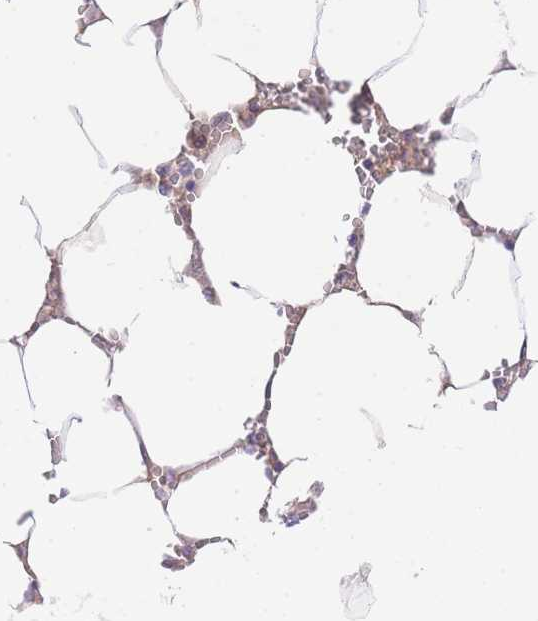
{"staining": {"intensity": "moderate", "quantity": "<25%", "location": "cytoplasmic/membranous"}, "tissue": "bone marrow", "cell_type": "Hematopoietic cells", "image_type": "normal", "snomed": [{"axis": "morphology", "description": "Normal tissue, NOS"}, {"axis": "topography", "description": "Bone marrow"}], "caption": "Bone marrow stained for a protein (brown) displays moderate cytoplasmic/membranous positive expression in about <25% of hematopoietic cells.", "gene": "LIPH", "patient": {"sex": "male", "age": 64}}